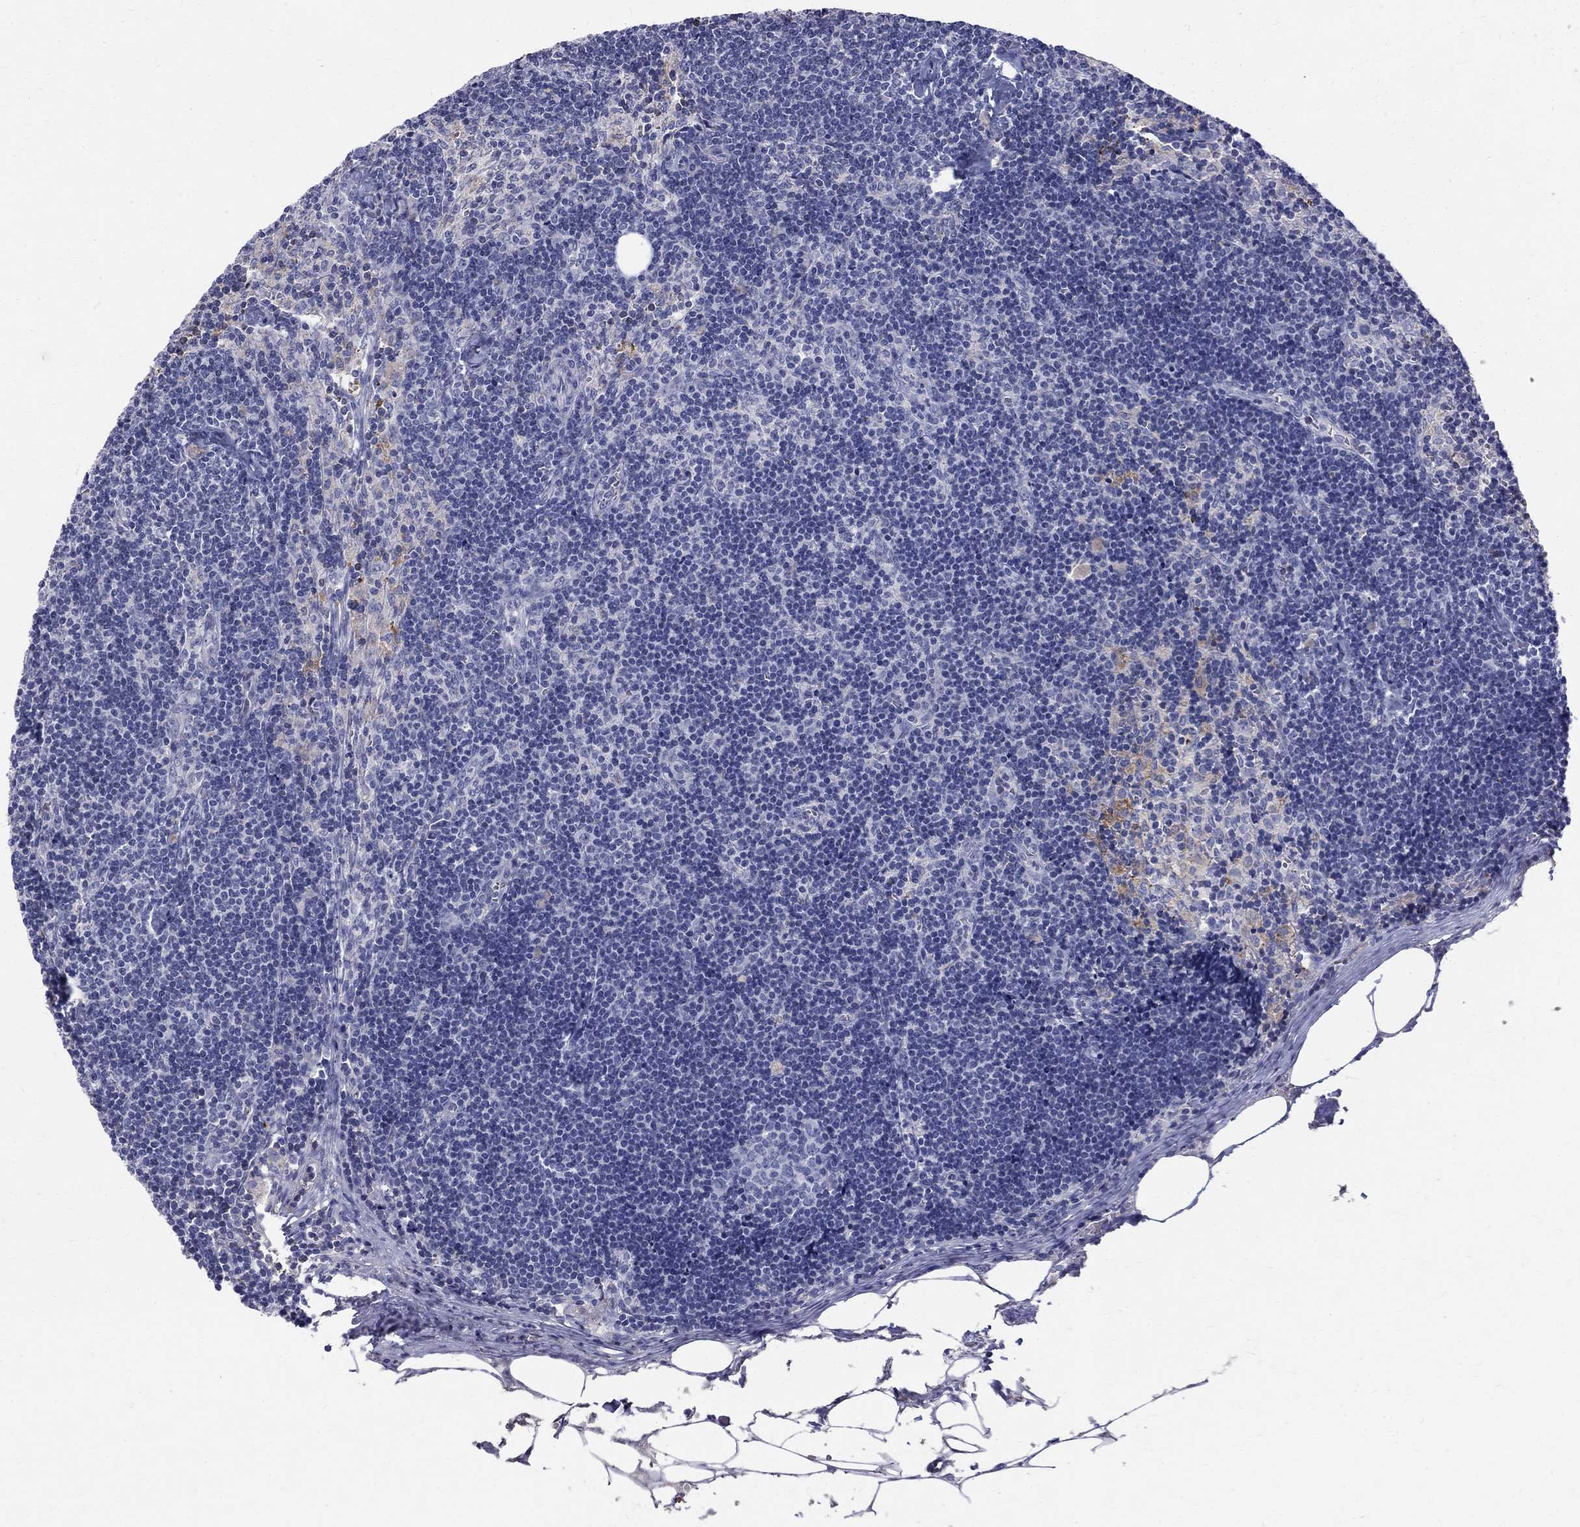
{"staining": {"intensity": "negative", "quantity": "none", "location": "none"}, "tissue": "lymph node", "cell_type": "Germinal center cells", "image_type": "normal", "snomed": [{"axis": "morphology", "description": "Normal tissue, NOS"}, {"axis": "topography", "description": "Lymph node"}], "caption": "This is an immunohistochemistry photomicrograph of unremarkable lymph node. There is no expression in germinal center cells.", "gene": "AGER", "patient": {"sex": "female", "age": 51}}